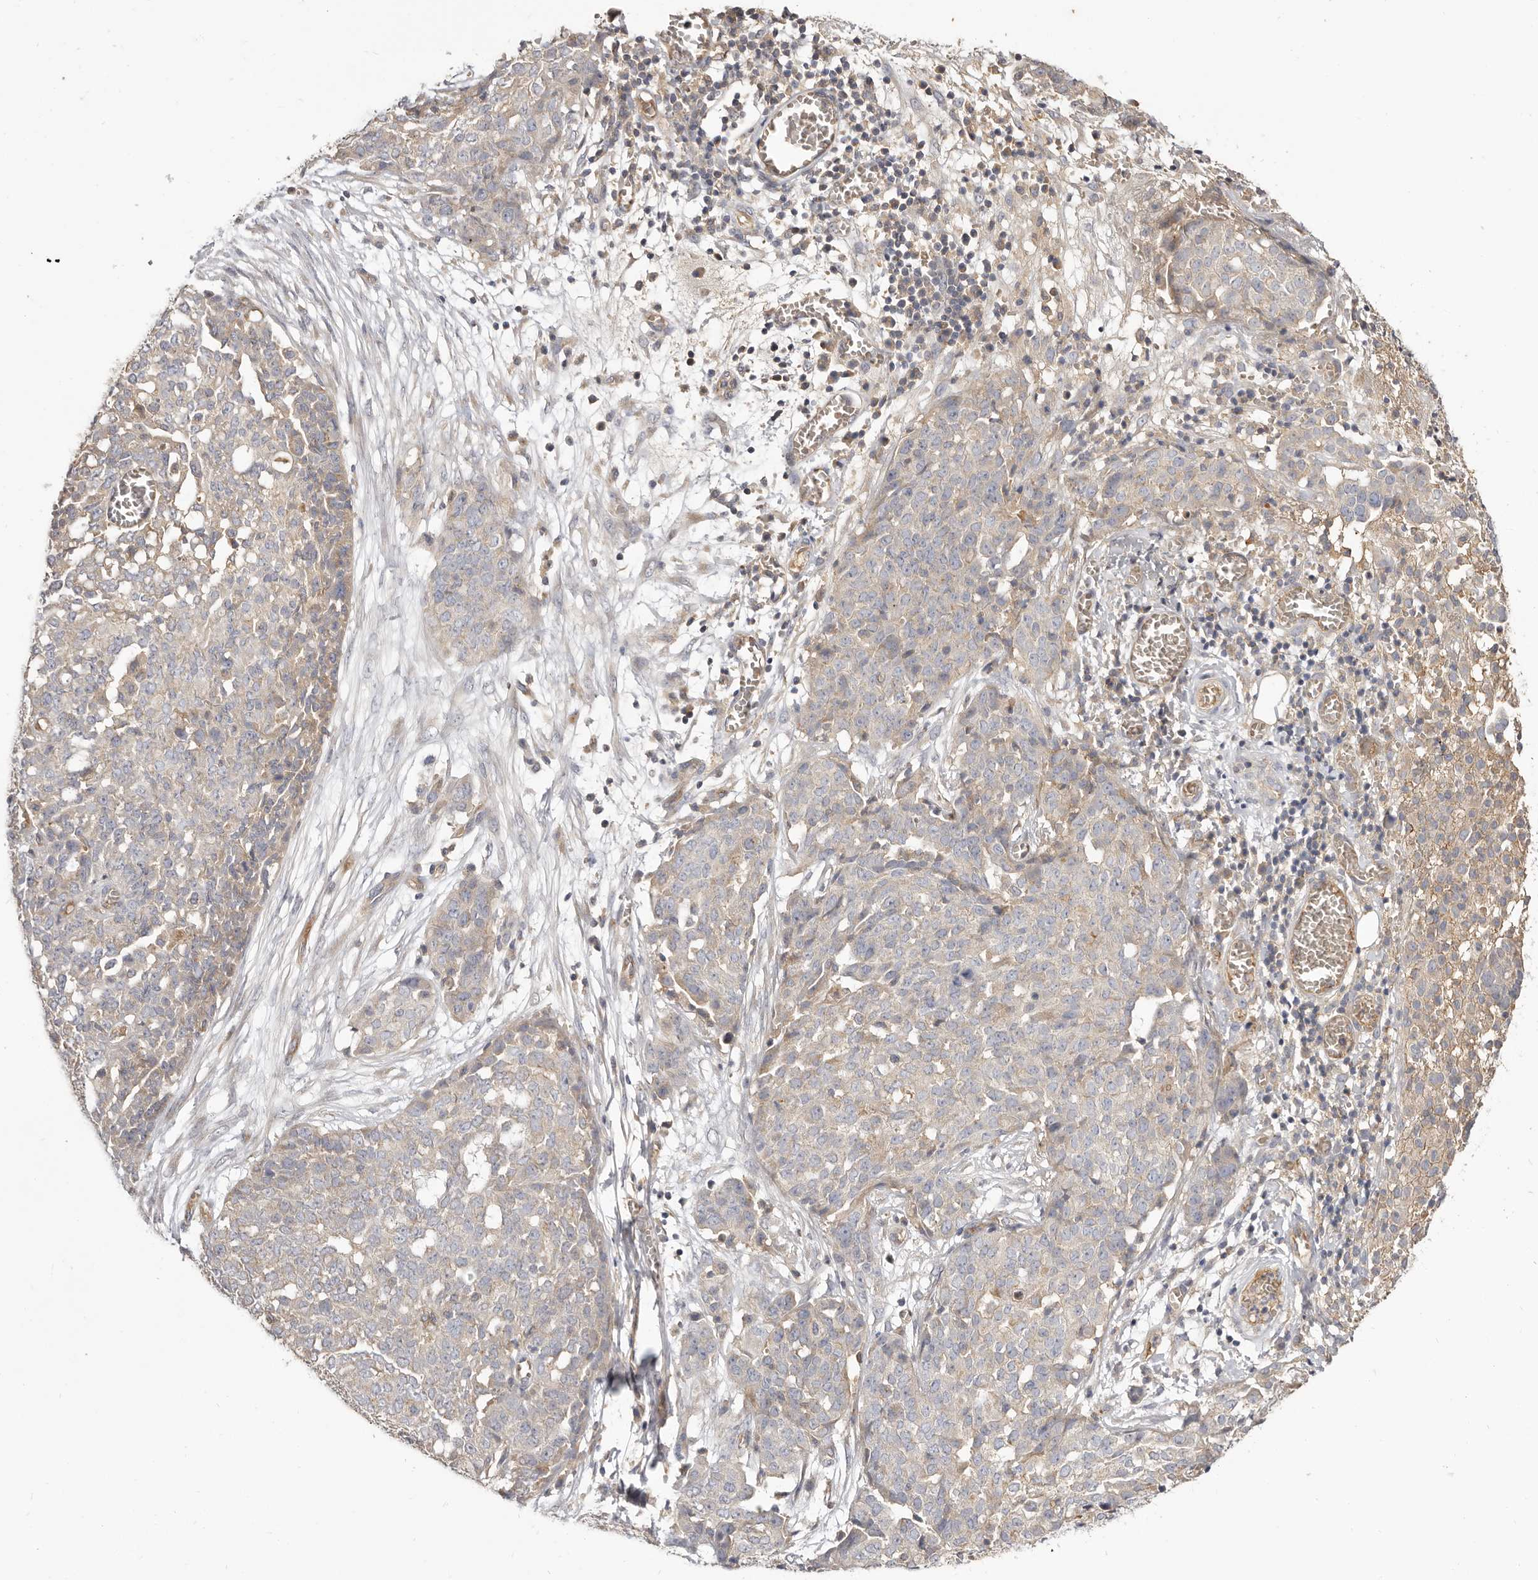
{"staining": {"intensity": "weak", "quantity": ">75%", "location": "cytoplasmic/membranous"}, "tissue": "ovarian cancer", "cell_type": "Tumor cells", "image_type": "cancer", "snomed": [{"axis": "morphology", "description": "Cystadenocarcinoma, serous, NOS"}, {"axis": "topography", "description": "Soft tissue"}, {"axis": "topography", "description": "Ovary"}], "caption": "Immunohistochemical staining of ovarian cancer (serous cystadenocarcinoma) demonstrates weak cytoplasmic/membranous protein staining in approximately >75% of tumor cells. (DAB (3,3'-diaminobenzidine) = brown stain, brightfield microscopy at high magnification).", "gene": "ADAMTS9", "patient": {"sex": "female", "age": 57}}